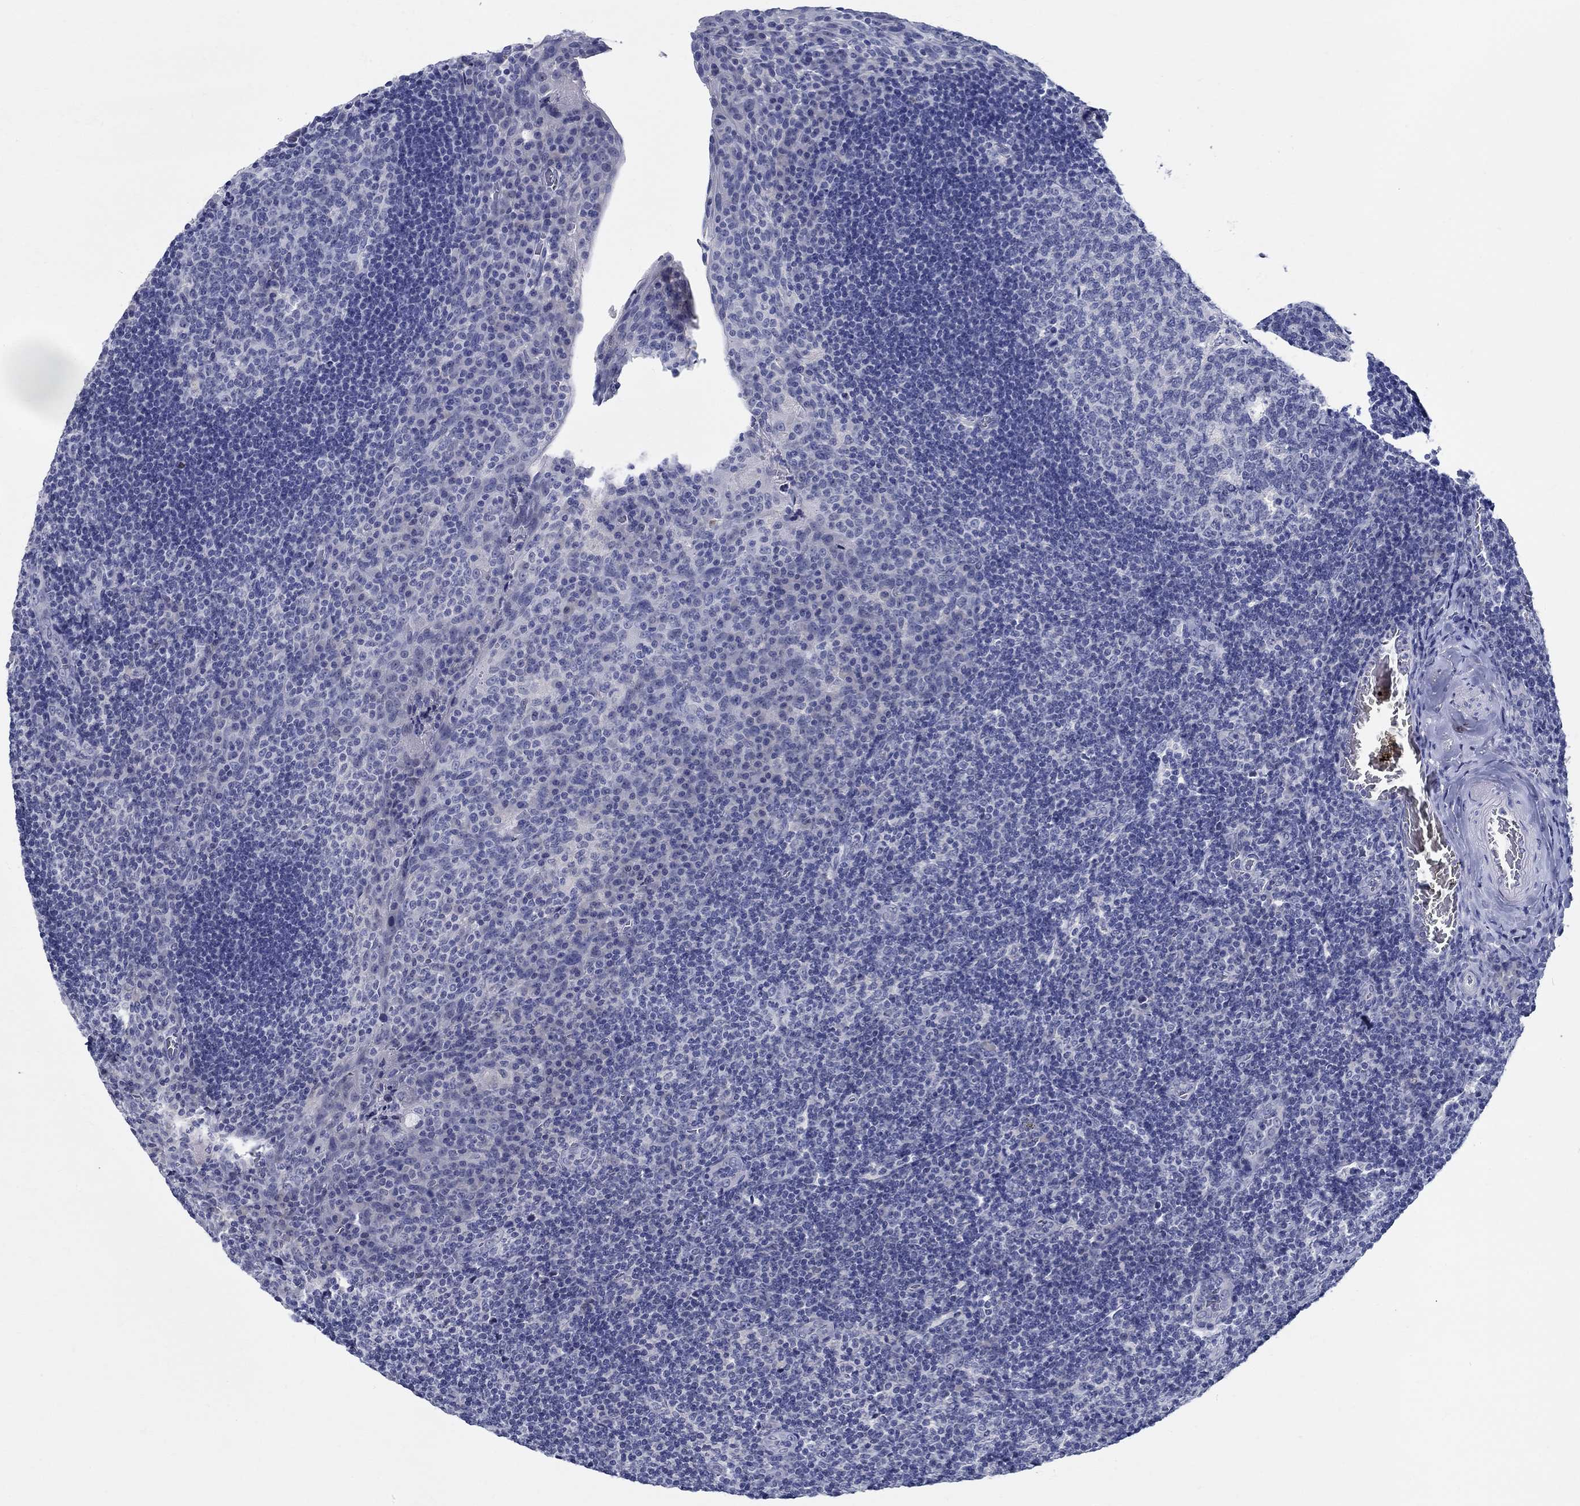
{"staining": {"intensity": "negative", "quantity": "none", "location": "none"}, "tissue": "tonsil", "cell_type": "Germinal center cells", "image_type": "normal", "snomed": [{"axis": "morphology", "description": "Normal tissue, NOS"}, {"axis": "topography", "description": "Tonsil"}], "caption": "The IHC image has no significant staining in germinal center cells of tonsil.", "gene": "CETN1", "patient": {"sex": "male", "age": 17}}